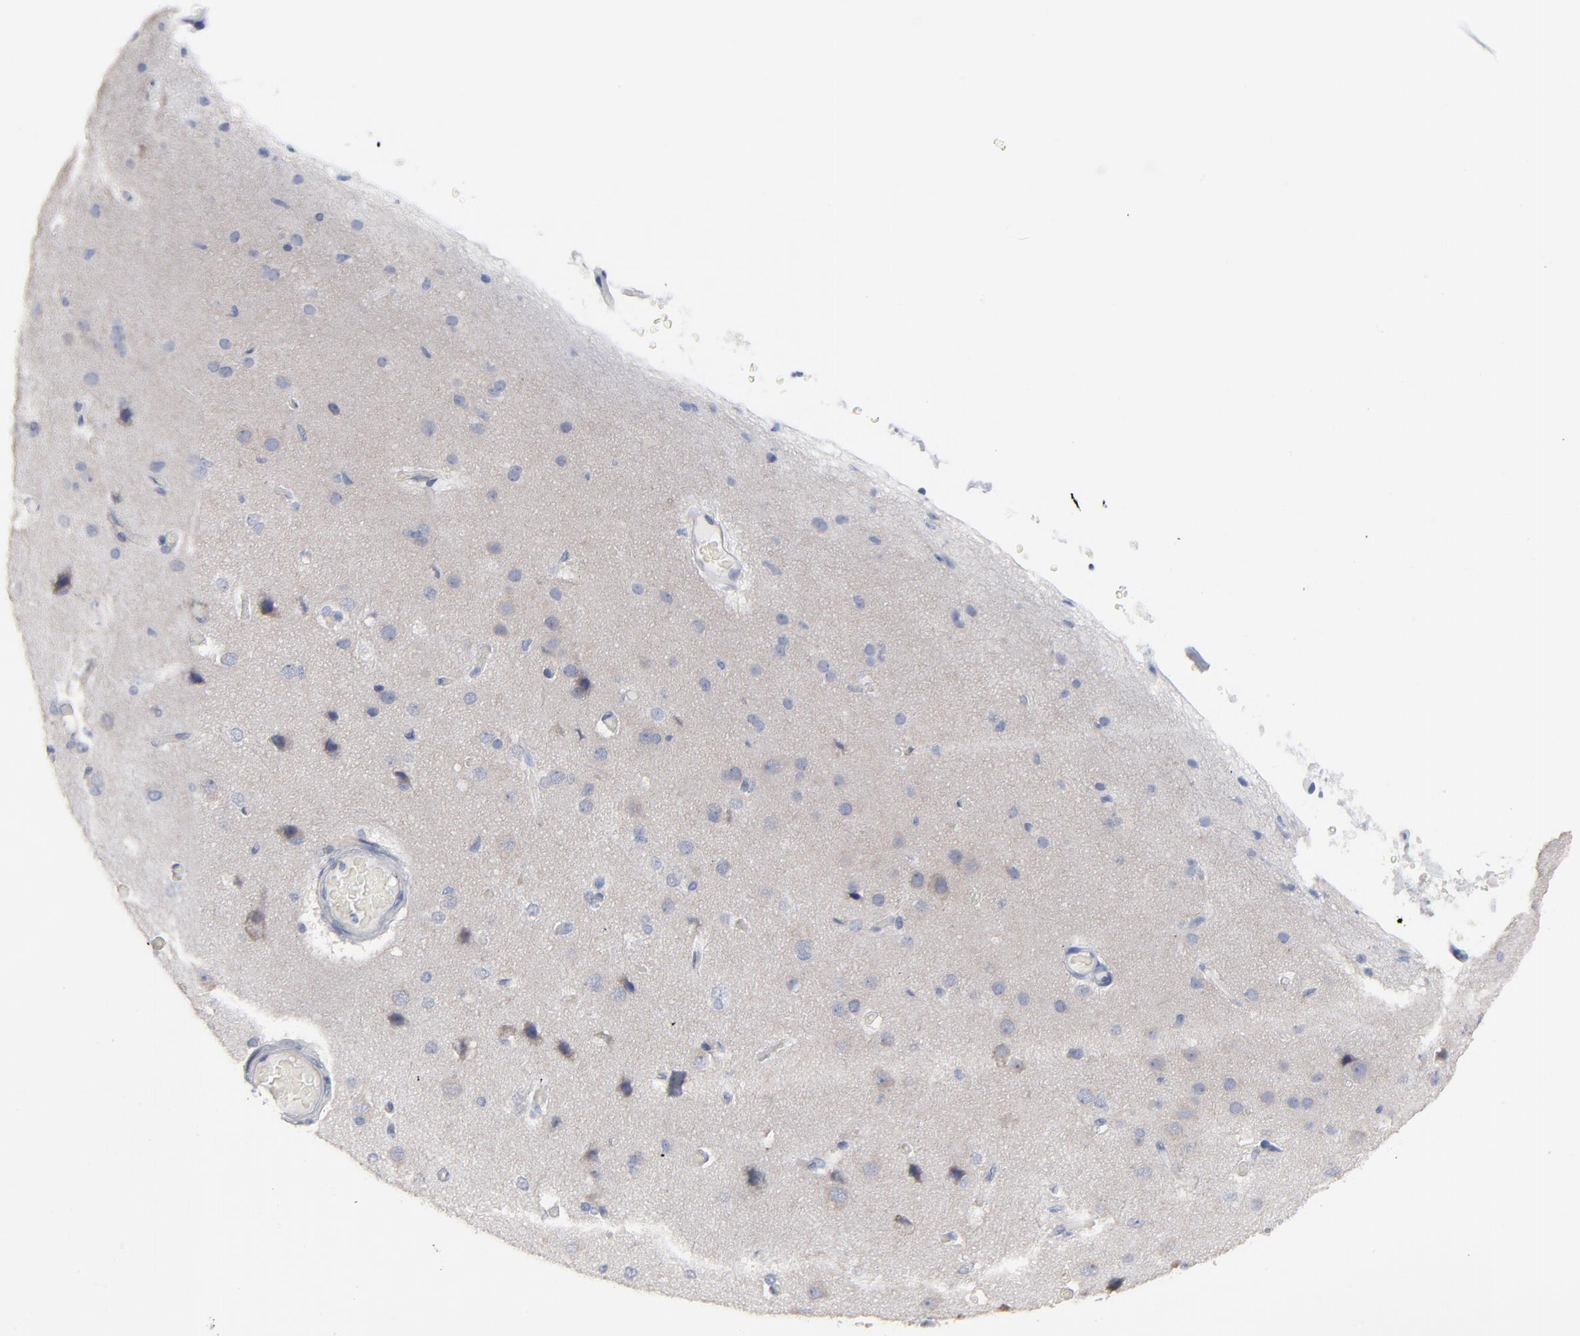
{"staining": {"intensity": "negative", "quantity": "none", "location": "none"}, "tissue": "cerebral cortex", "cell_type": "Endothelial cells", "image_type": "normal", "snomed": [{"axis": "morphology", "description": "Normal tissue, NOS"}, {"axis": "morphology", "description": "Glioma, malignant, High grade"}, {"axis": "topography", "description": "Cerebral cortex"}], "caption": "The IHC image has no significant staining in endothelial cells of cerebral cortex.", "gene": "DNAL4", "patient": {"sex": "male", "age": 77}}